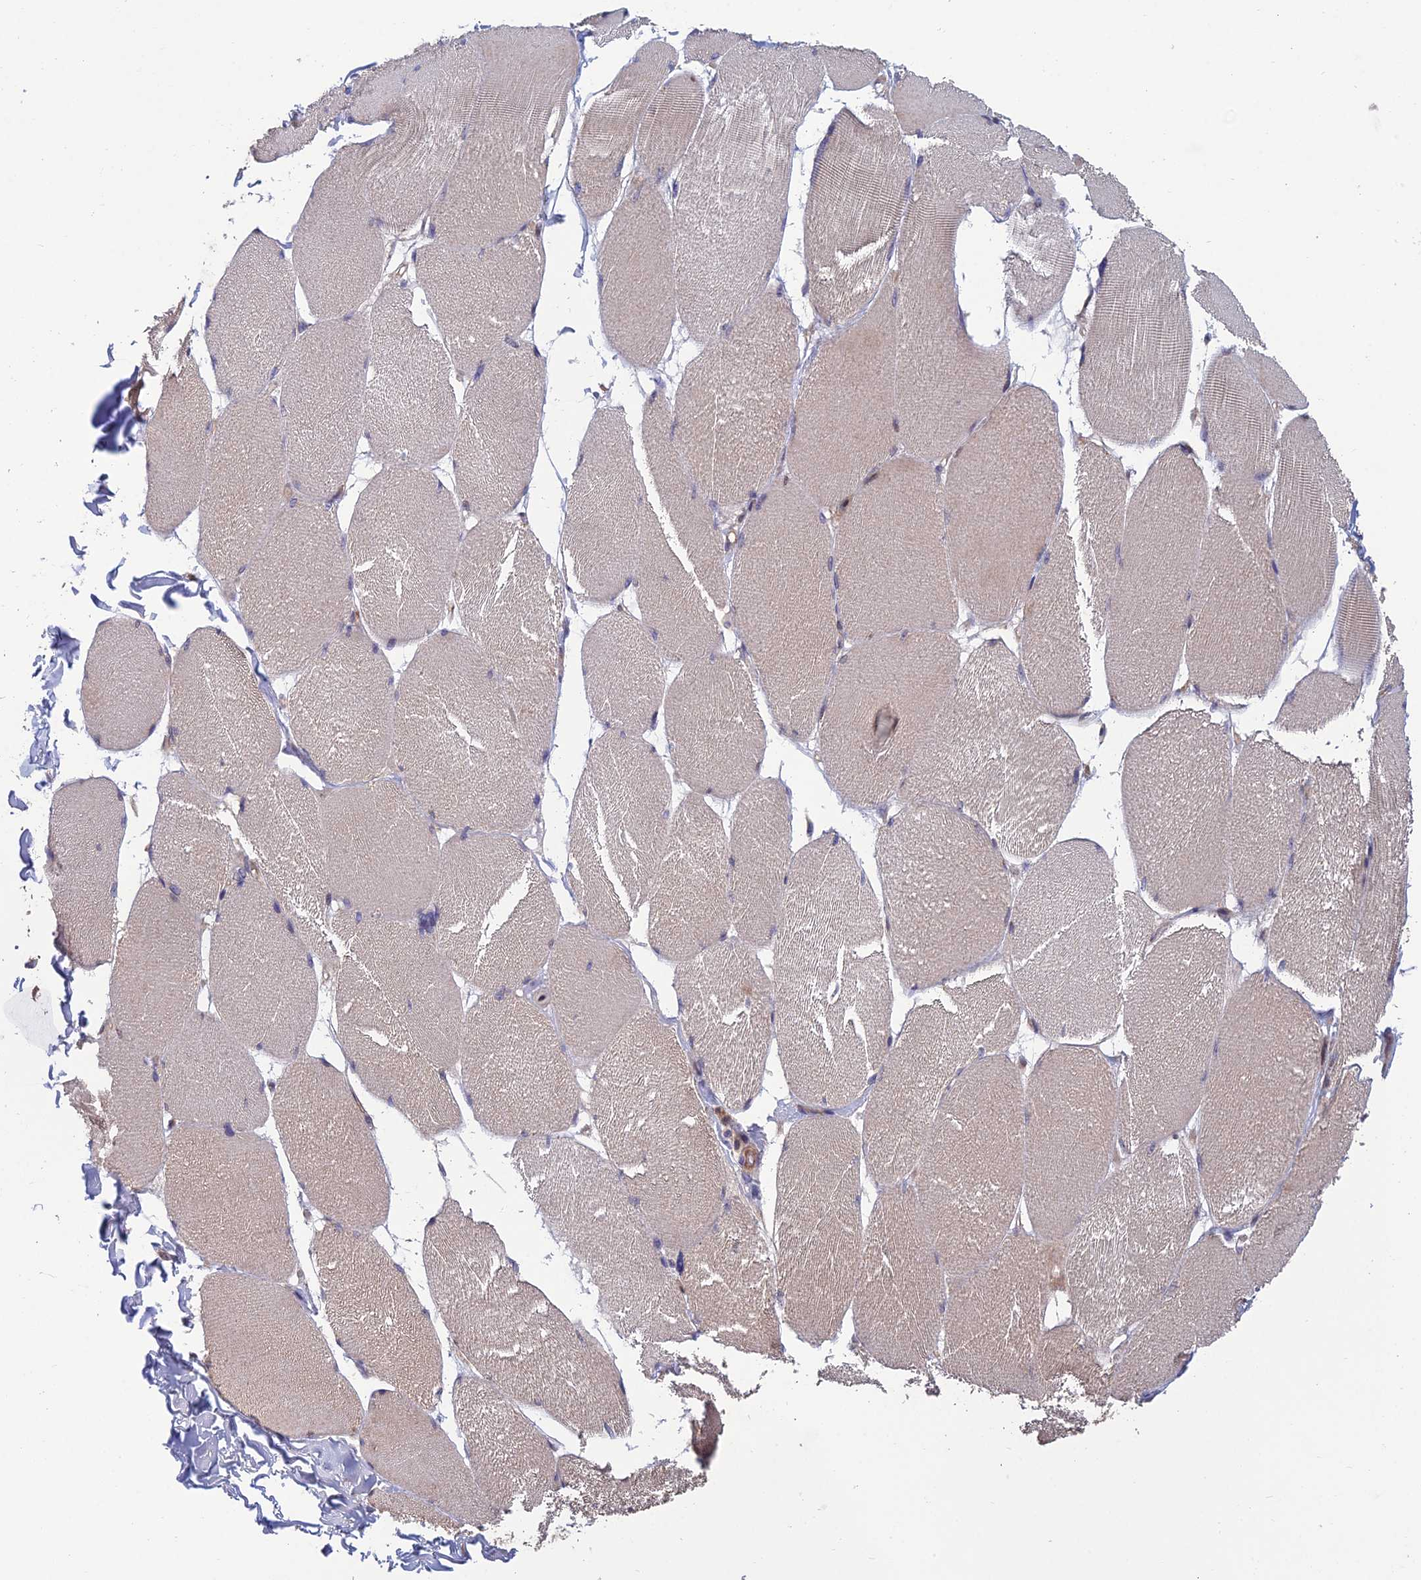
{"staining": {"intensity": "weak", "quantity": "<25%", "location": "cytoplasmic/membranous"}, "tissue": "skeletal muscle", "cell_type": "Myocytes", "image_type": "normal", "snomed": [{"axis": "morphology", "description": "Normal tissue, NOS"}, {"axis": "topography", "description": "Skin"}, {"axis": "topography", "description": "Skeletal muscle"}], "caption": "This is a photomicrograph of immunohistochemistry staining of benign skeletal muscle, which shows no expression in myocytes.", "gene": "USP37", "patient": {"sex": "male", "age": 83}}